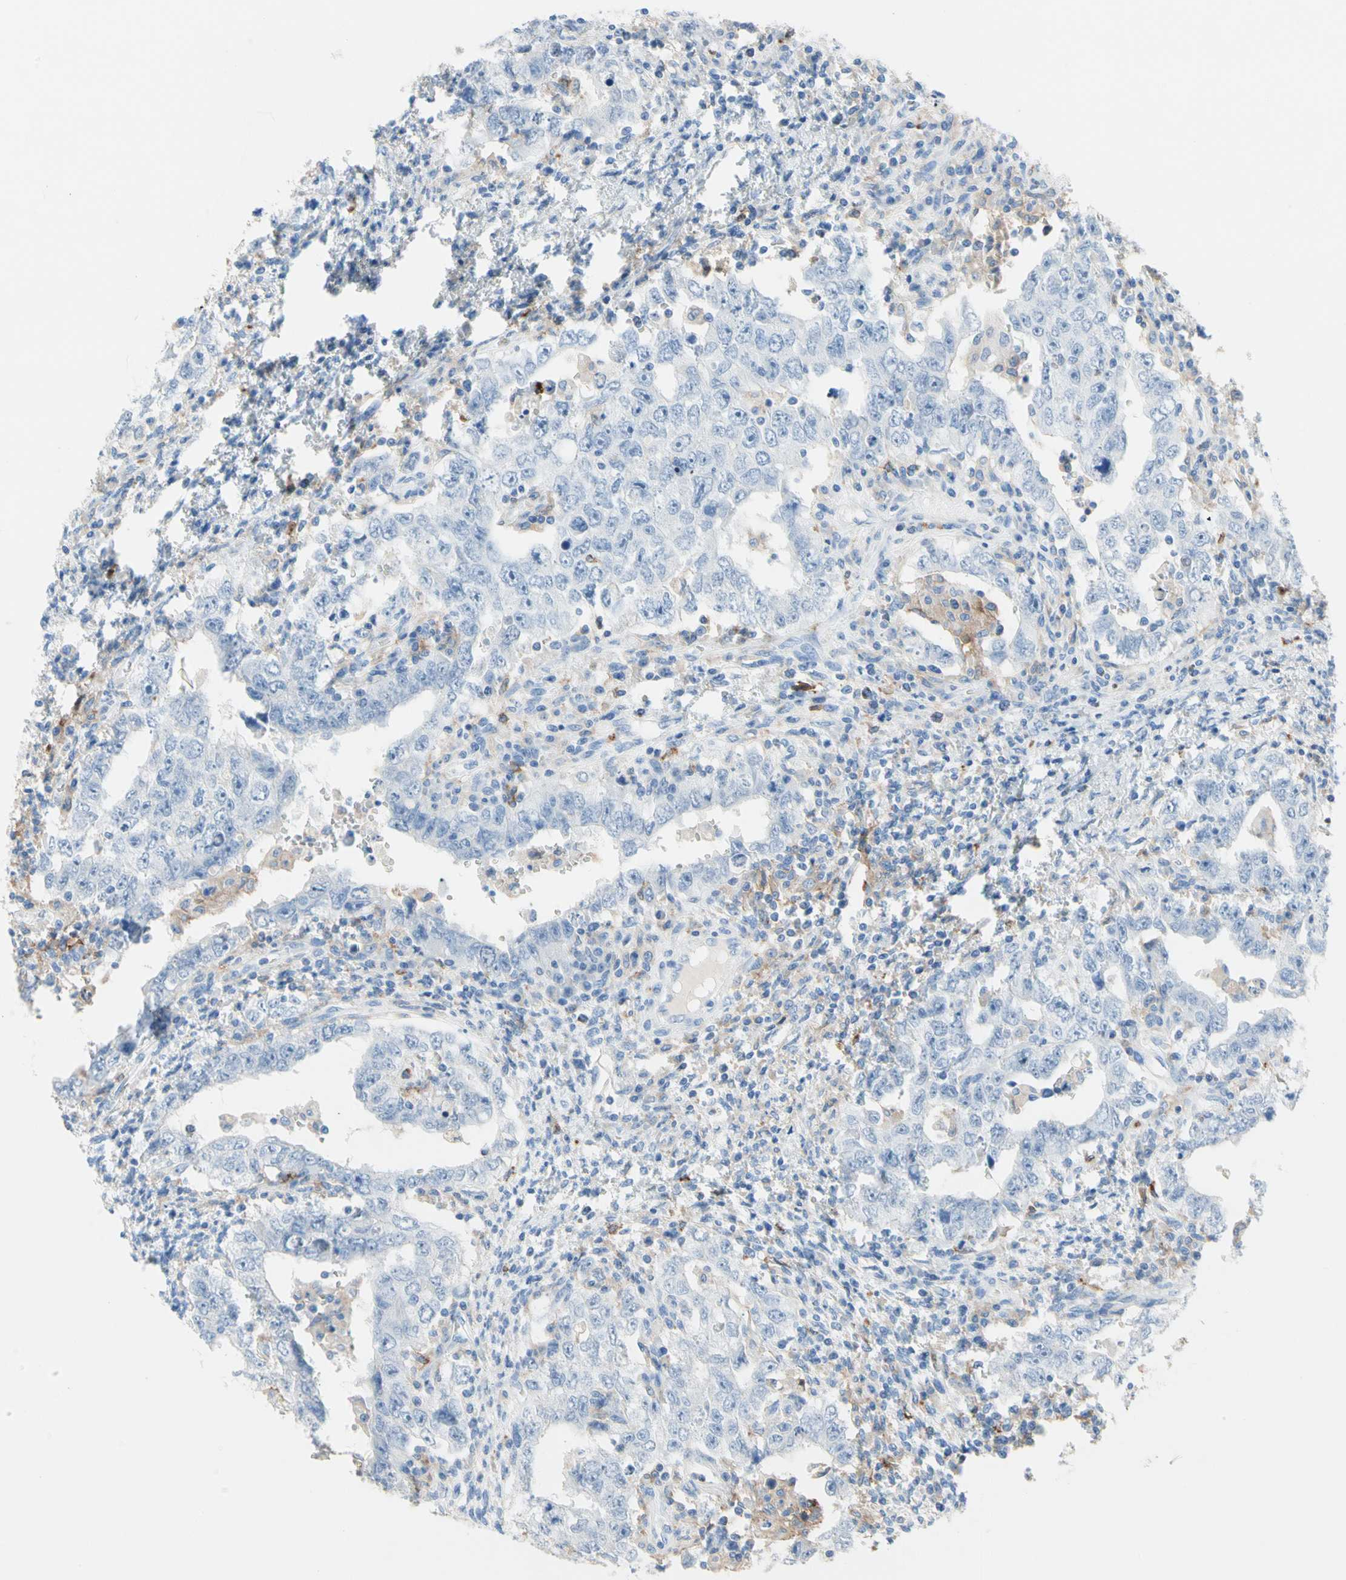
{"staining": {"intensity": "negative", "quantity": "none", "location": "none"}, "tissue": "testis cancer", "cell_type": "Tumor cells", "image_type": "cancer", "snomed": [{"axis": "morphology", "description": "Carcinoma, Embryonal, NOS"}, {"axis": "topography", "description": "Testis"}], "caption": "Testis cancer was stained to show a protein in brown. There is no significant staining in tumor cells. (DAB IHC, high magnification).", "gene": "CLEC4A", "patient": {"sex": "male", "age": 26}}